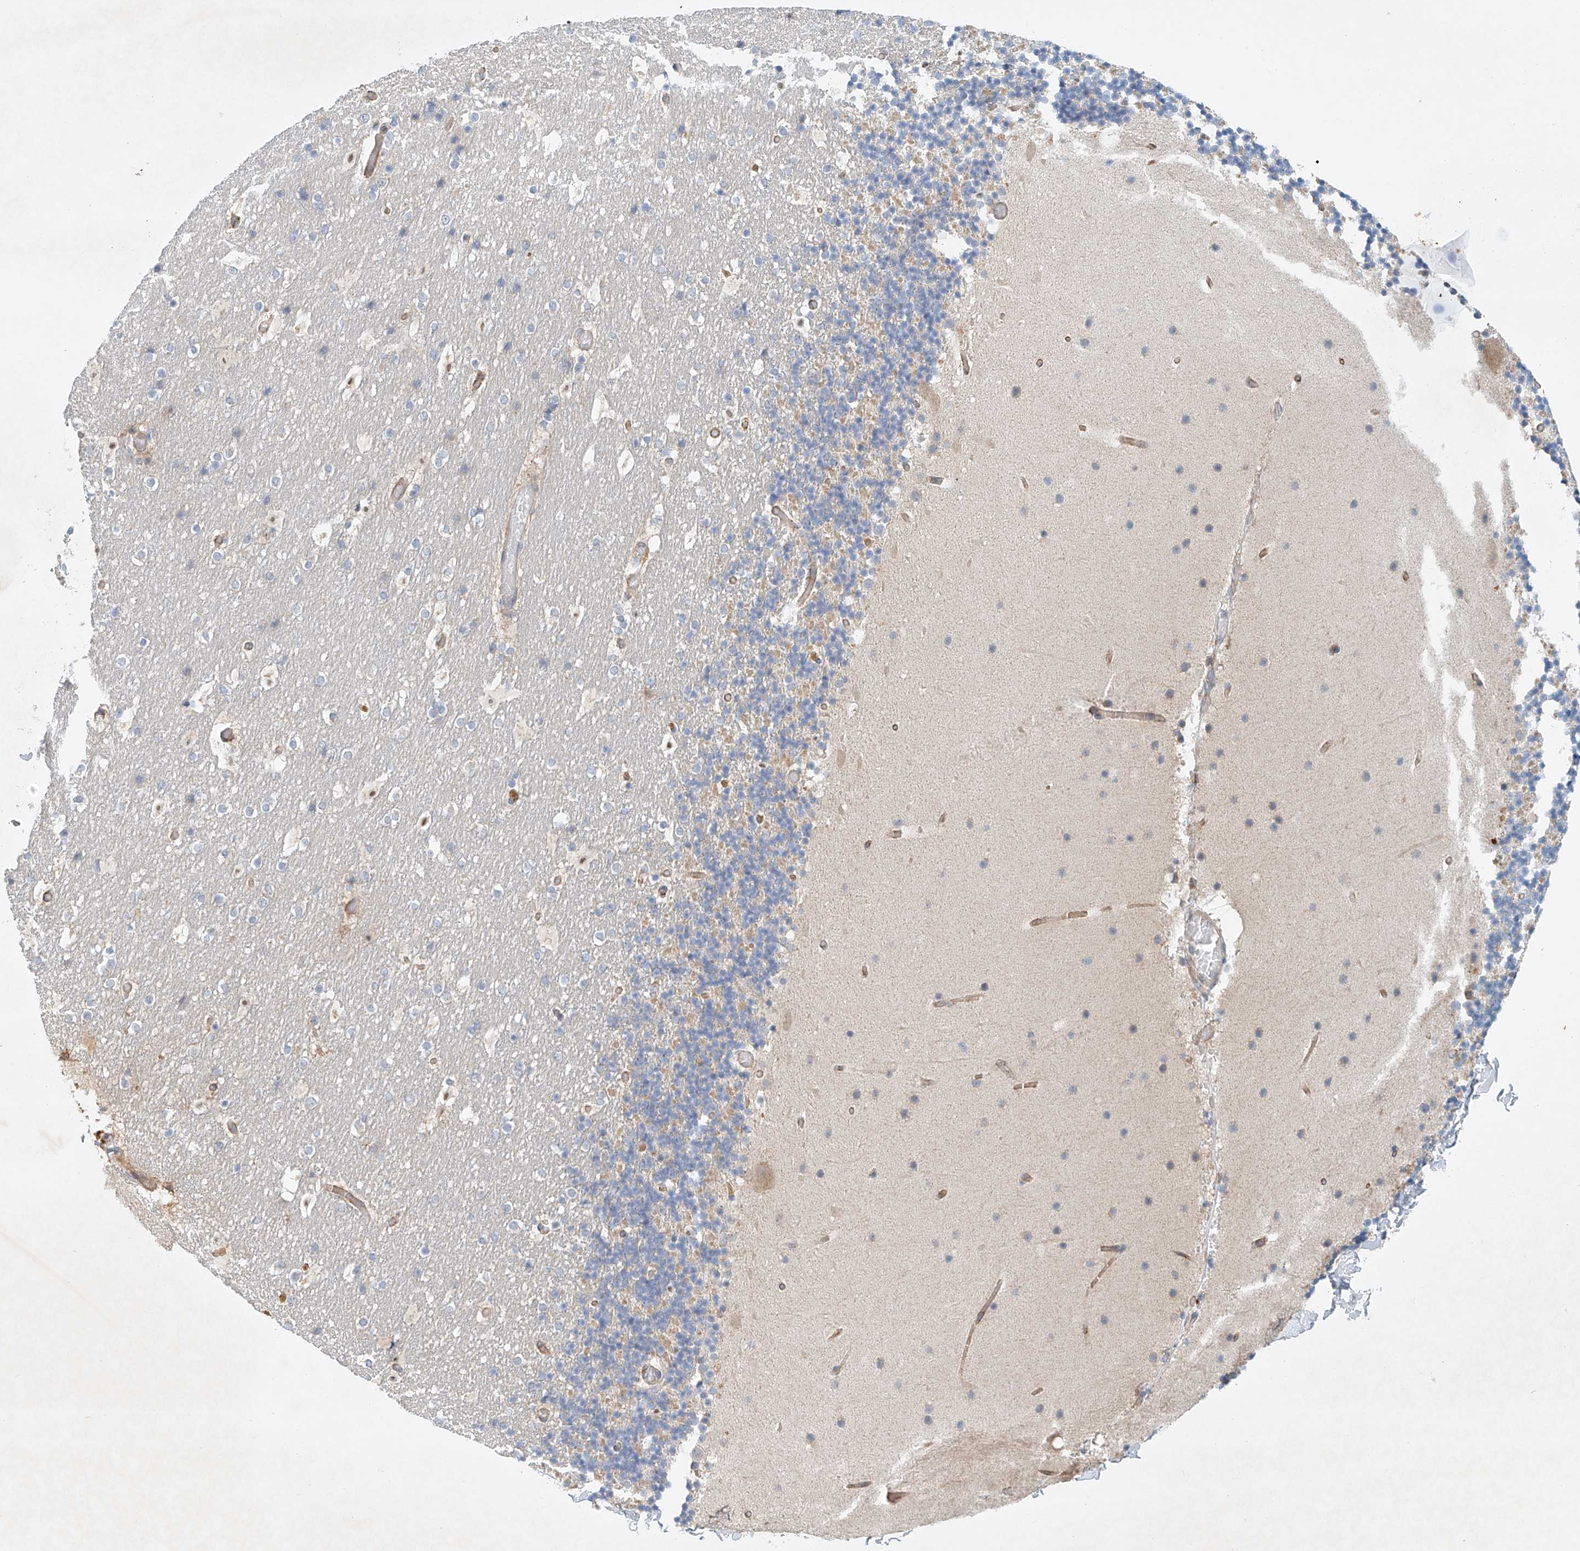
{"staining": {"intensity": "weak", "quantity": "<25%", "location": "nuclear"}, "tissue": "cerebellum", "cell_type": "Cells in granular layer", "image_type": "normal", "snomed": [{"axis": "morphology", "description": "Normal tissue, NOS"}, {"axis": "topography", "description": "Cerebellum"}], "caption": "This is an immunohistochemistry photomicrograph of benign cerebellum. There is no positivity in cells in granular layer.", "gene": "ENSG00000266202", "patient": {"sex": "male", "age": 57}}